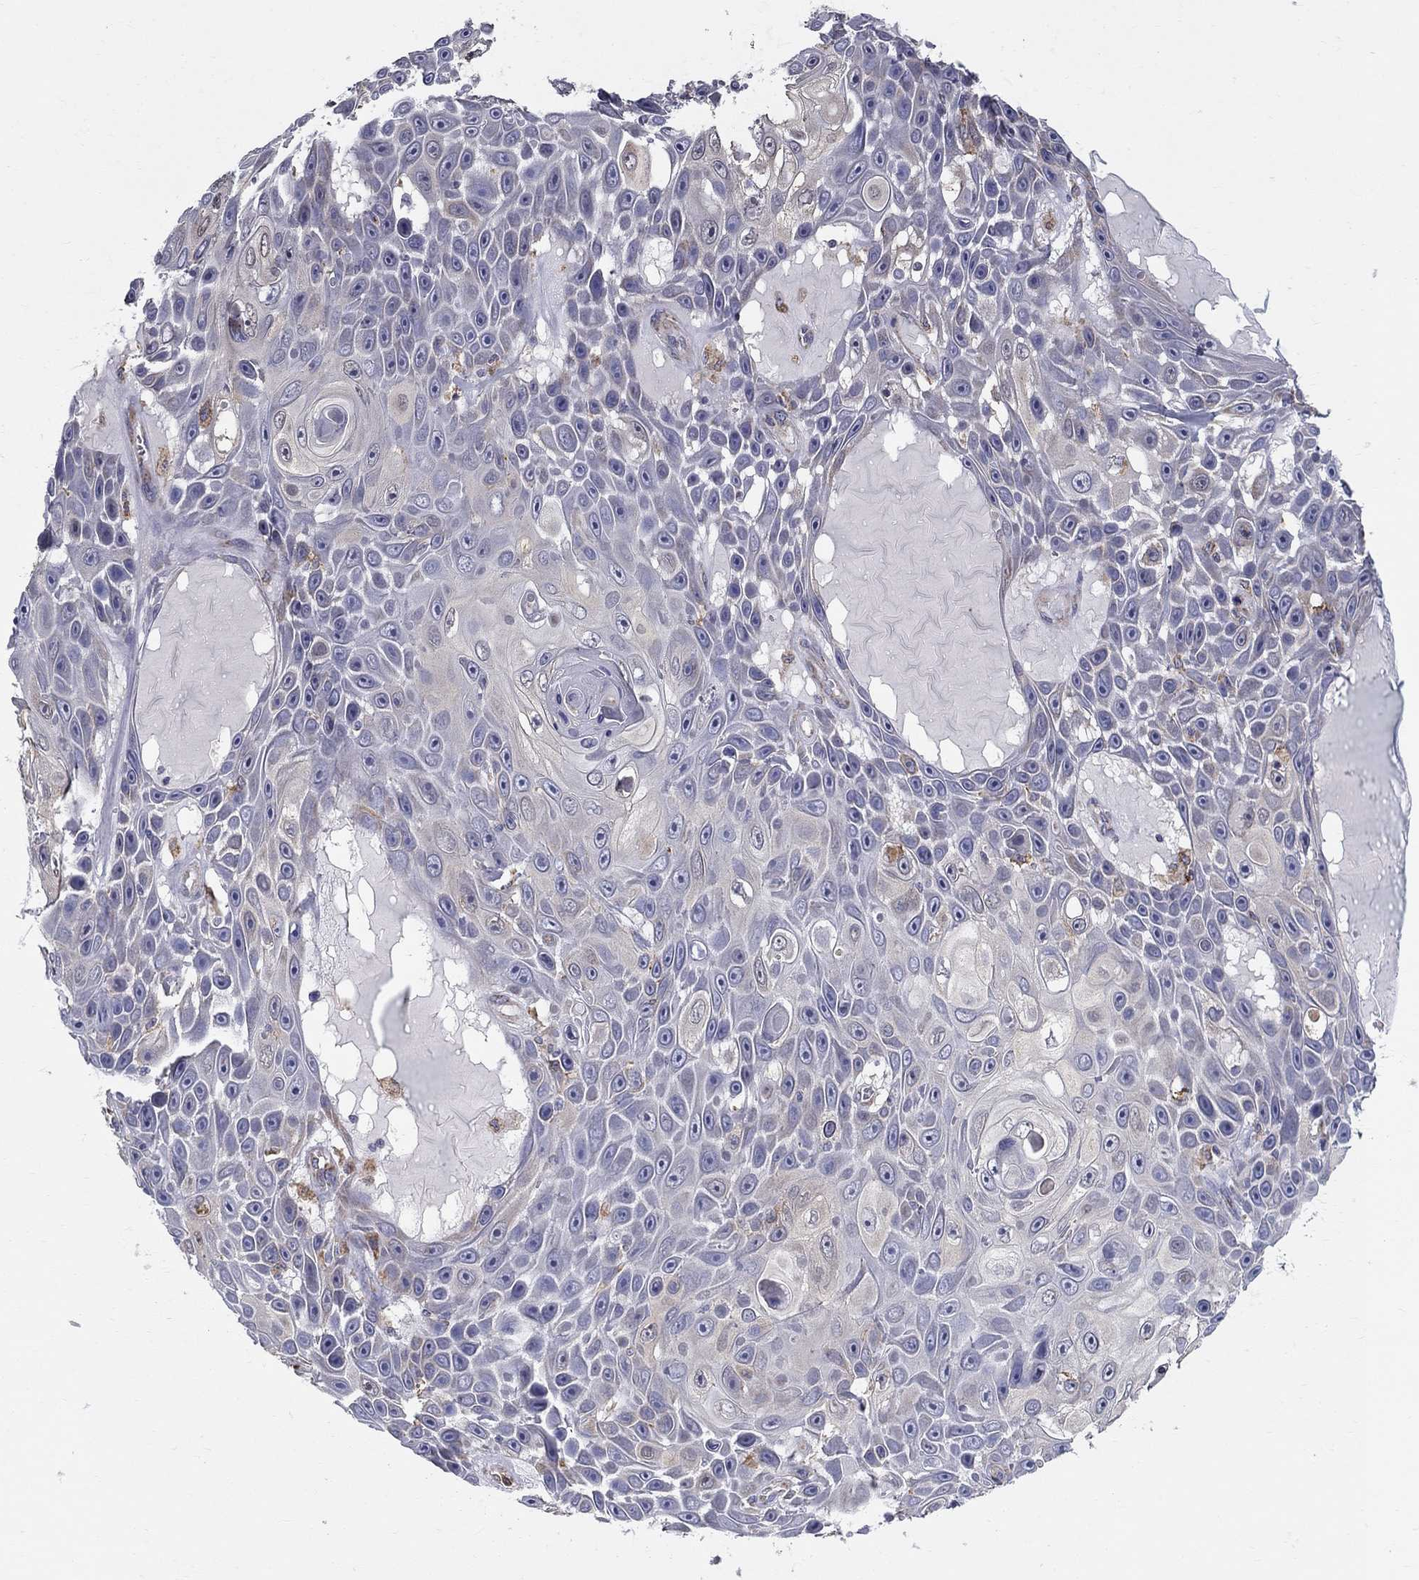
{"staining": {"intensity": "negative", "quantity": "none", "location": "none"}, "tissue": "skin cancer", "cell_type": "Tumor cells", "image_type": "cancer", "snomed": [{"axis": "morphology", "description": "Squamous cell carcinoma, NOS"}, {"axis": "topography", "description": "Skin"}], "caption": "Micrograph shows no protein staining in tumor cells of squamous cell carcinoma (skin) tissue. Nuclei are stained in blue.", "gene": "PRDX4", "patient": {"sex": "male", "age": 82}}